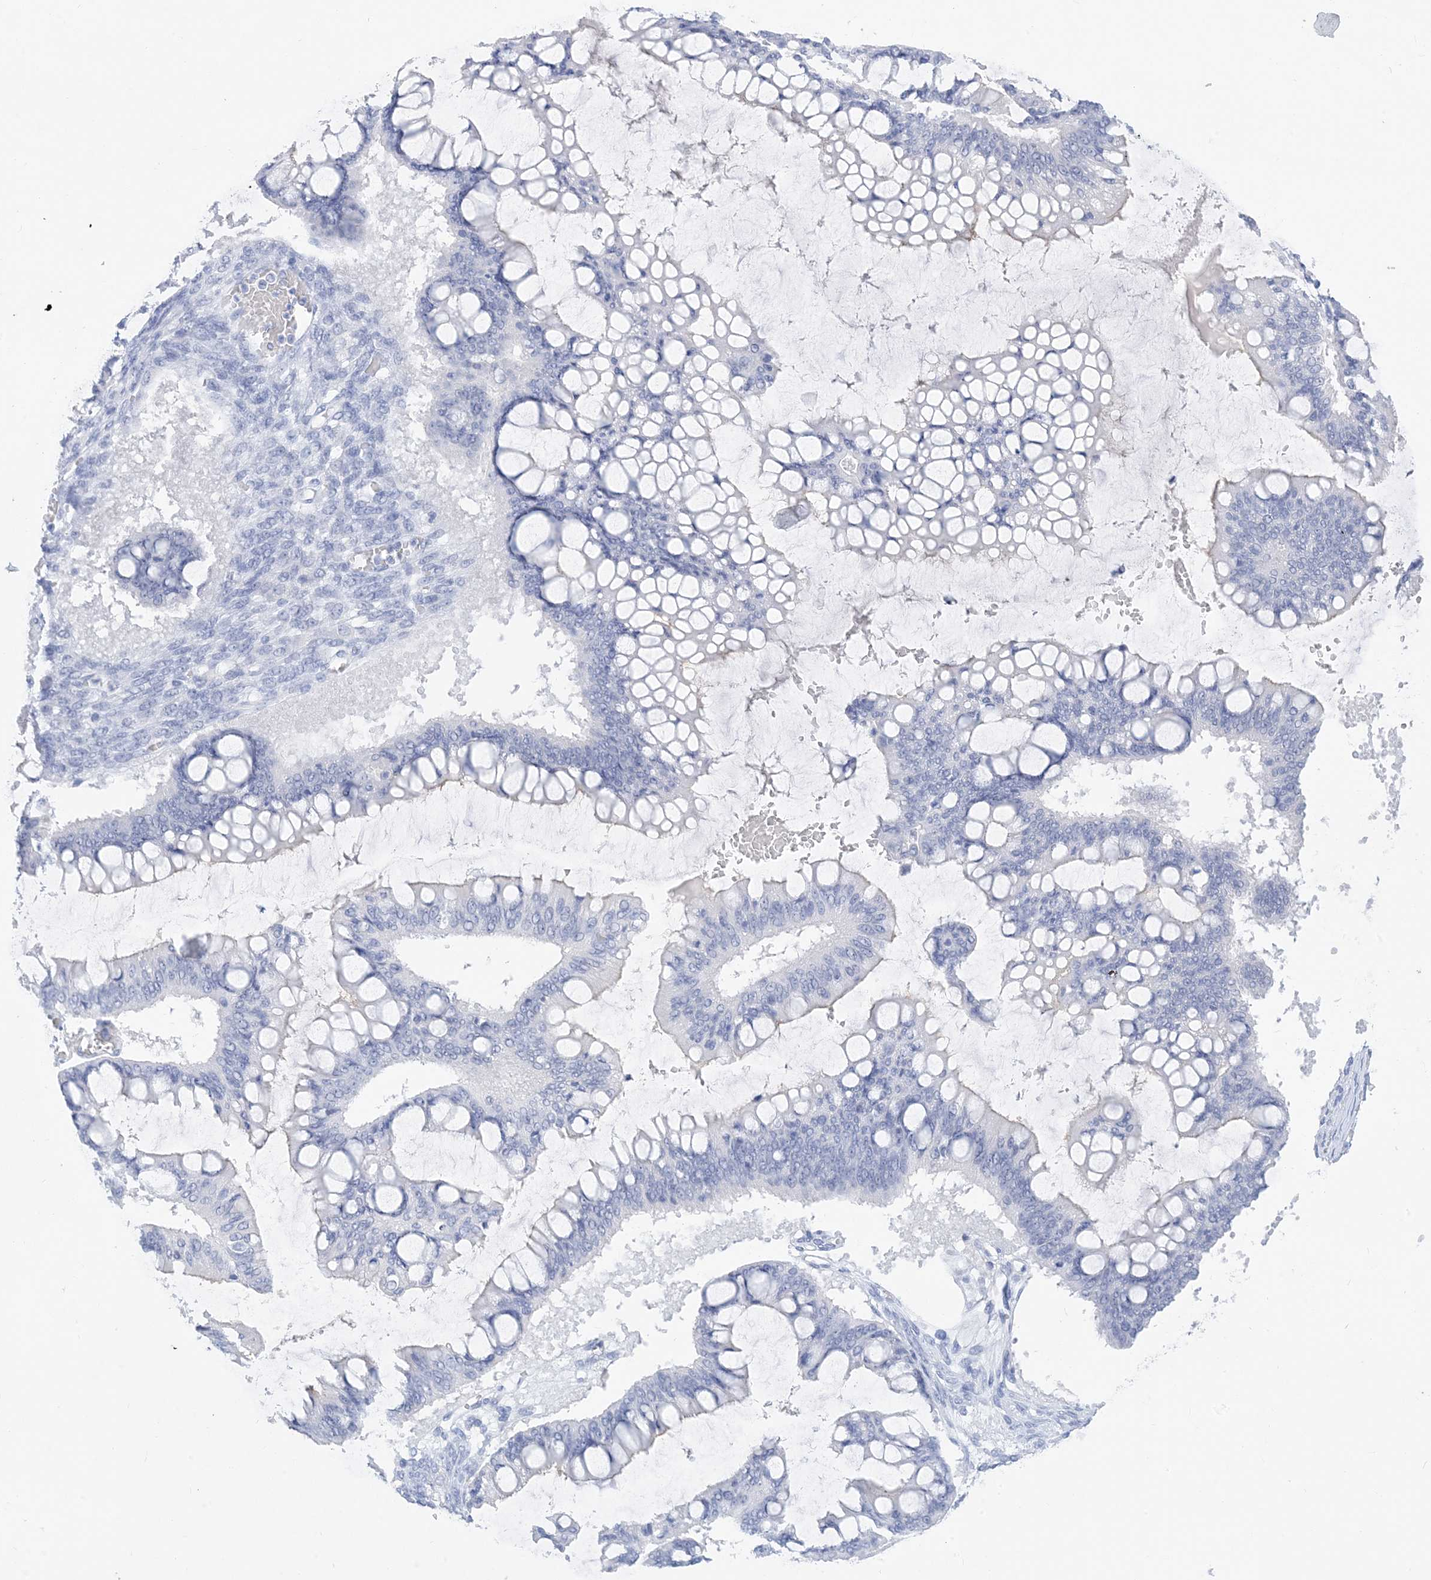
{"staining": {"intensity": "negative", "quantity": "none", "location": "none"}, "tissue": "ovarian cancer", "cell_type": "Tumor cells", "image_type": "cancer", "snomed": [{"axis": "morphology", "description": "Cystadenocarcinoma, mucinous, NOS"}, {"axis": "topography", "description": "Ovary"}], "caption": "An IHC image of mucinous cystadenocarcinoma (ovarian) is shown. There is no staining in tumor cells of mucinous cystadenocarcinoma (ovarian).", "gene": "SH3YL1", "patient": {"sex": "female", "age": 73}}